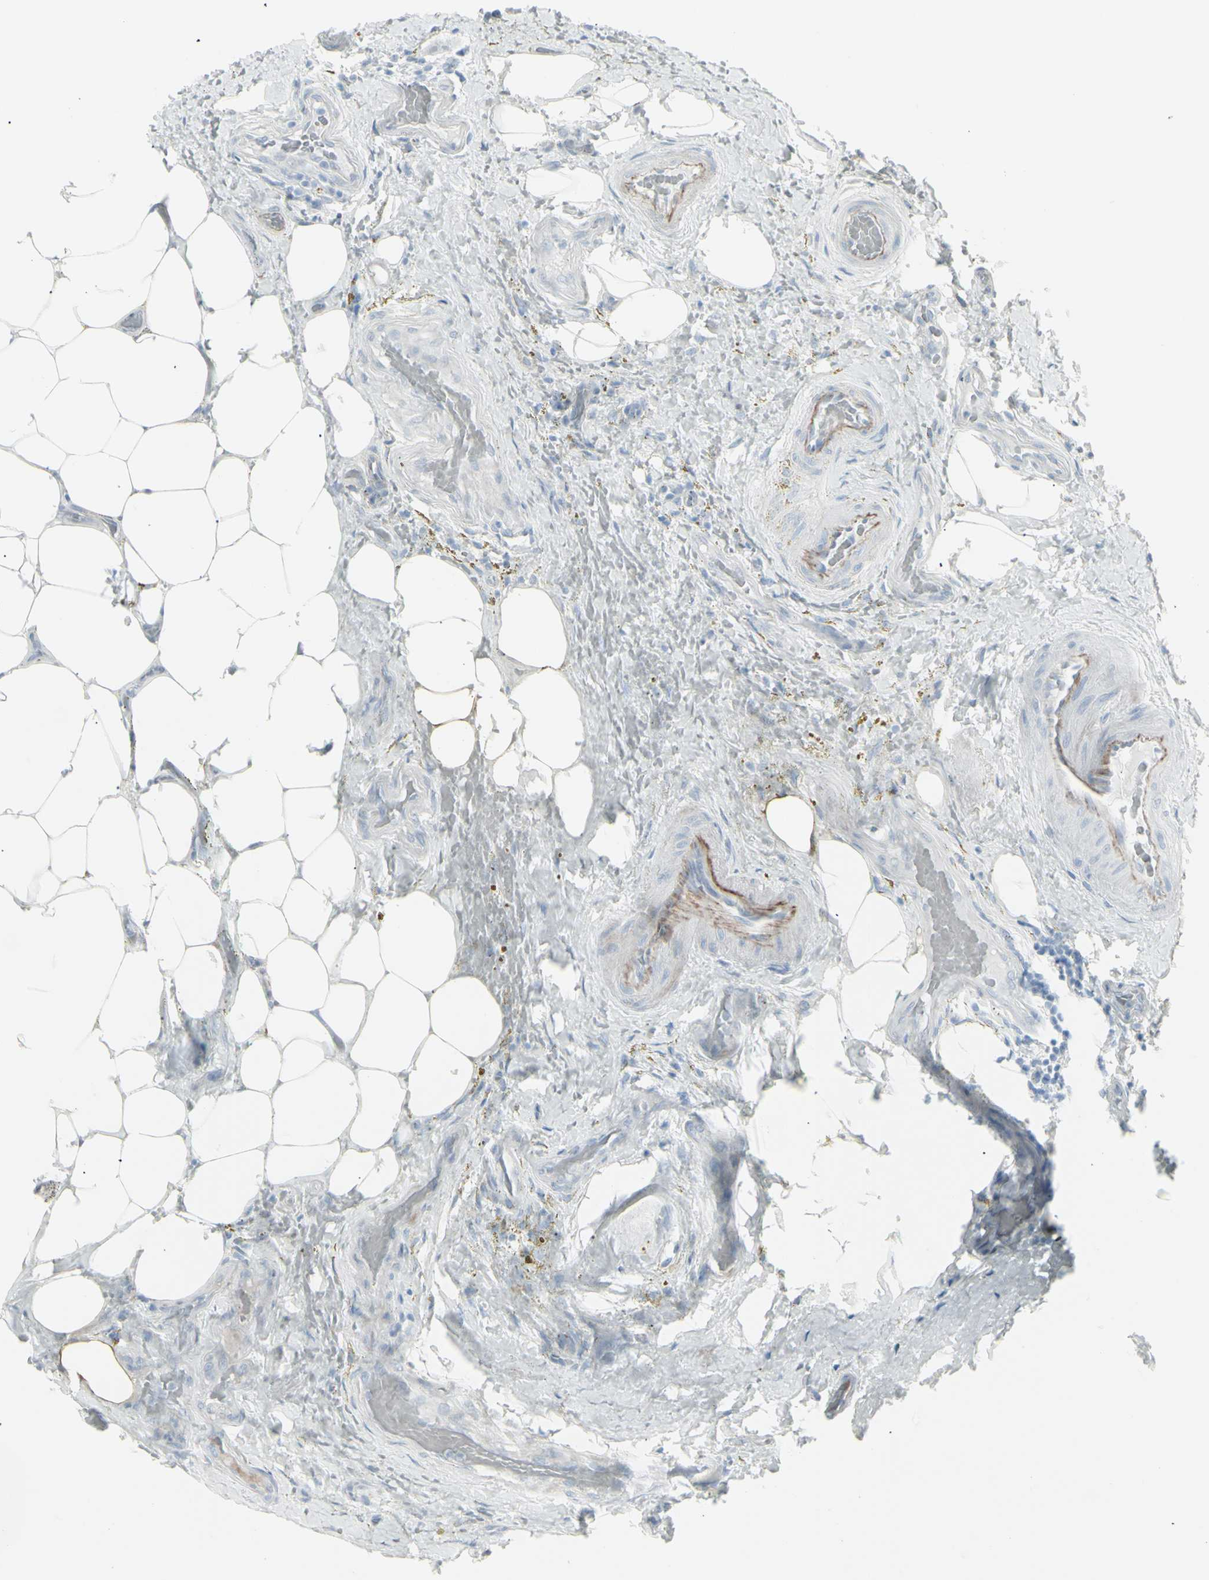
{"staining": {"intensity": "negative", "quantity": "none", "location": "none"}, "tissue": "thyroid cancer", "cell_type": "Tumor cells", "image_type": "cancer", "snomed": [{"axis": "morphology", "description": "Papillary adenocarcinoma, NOS"}, {"axis": "topography", "description": "Thyroid gland"}], "caption": "Photomicrograph shows no significant protein staining in tumor cells of thyroid papillary adenocarcinoma.", "gene": "YBX2", "patient": {"sex": "male", "age": 77}}